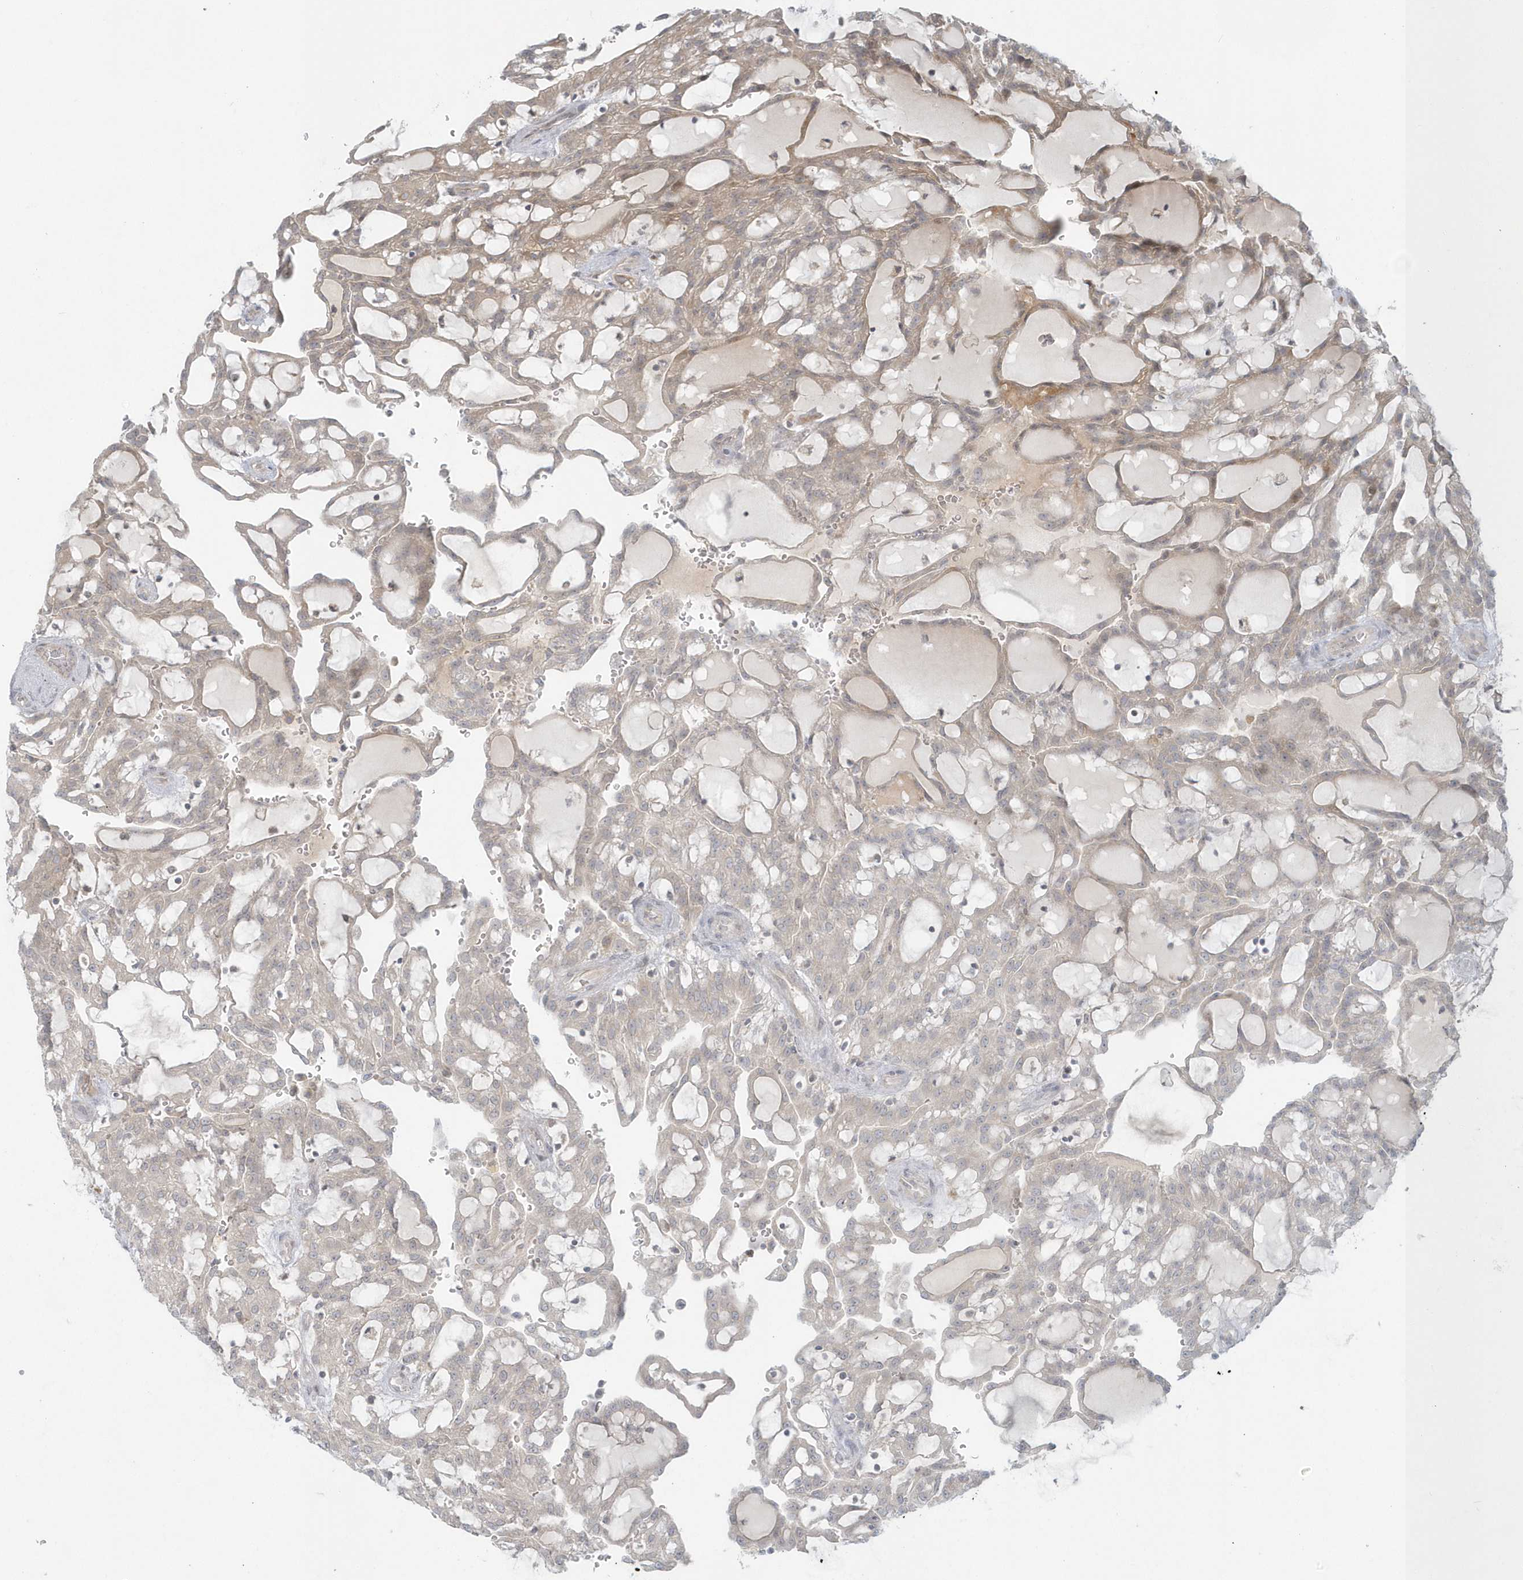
{"staining": {"intensity": "weak", "quantity": "25%-75%", "location": "cytoplasmic/membranous"}, "tissue": "renal cancer", "cell_type": "Tumor cells", "image_type": "cancer", "snomed": [{"axis": "morphology", "description": "Adenocarcinoma, NOS"}, {"axis": "topography", "description": "Kidney"}], "caption": "Brown immunohistochemical staining in renal adenocarcinoma exhibits weak cytoplasmic/membranous expression in about 25%-75% of tumor cells. The protein of interest is stained brown, and the nuclei are stained in blue (DAB IHC with brightfield microscopy, high magnification).", "gene": "BLTP3A", "patient": {"sex": "male", "age": 63}}